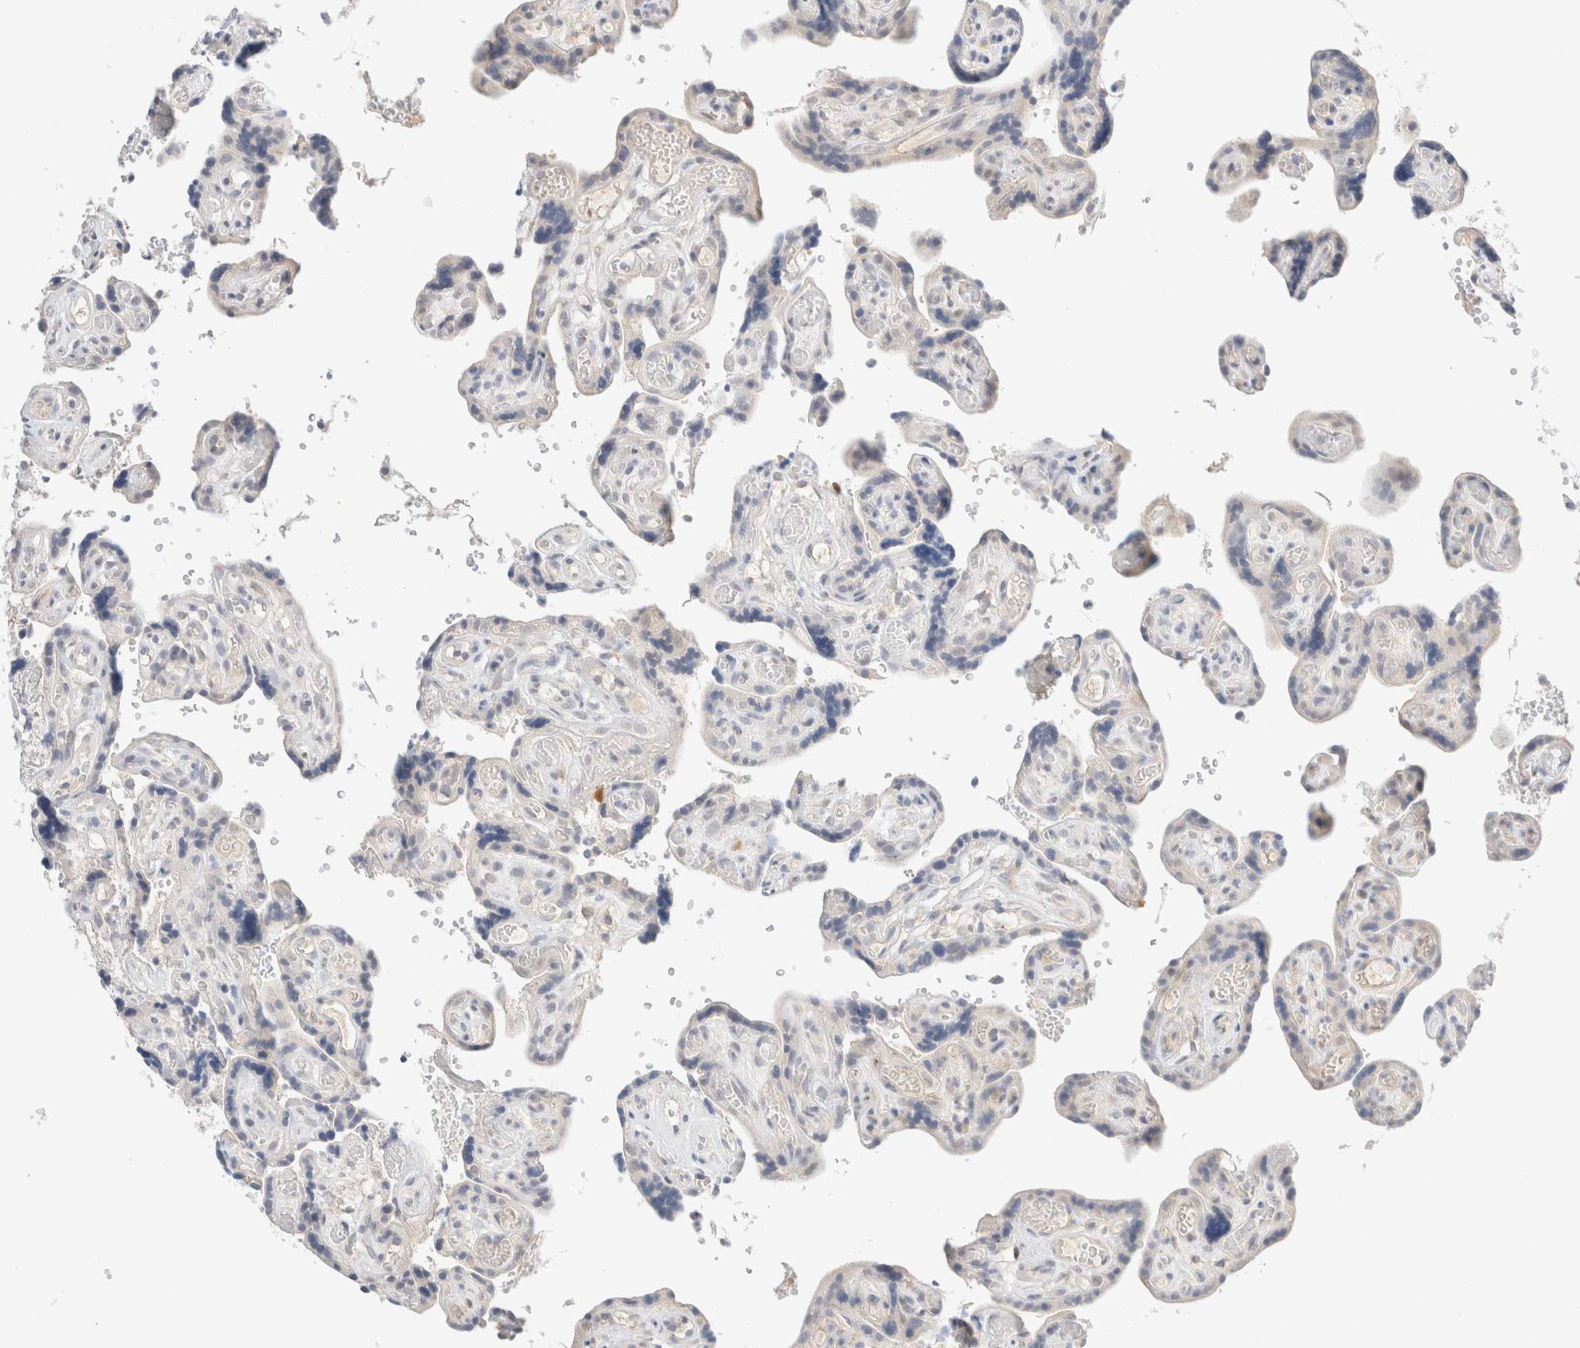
{"staining": {"intensity": "moderate", "quantity": ">75%", "location": "cytoplasmic/membranous"}, "tissue": "placenta", "cell_type": "Decidual cells", "image_type": "normal", "snomed": [{"axis": "morphology", "description": "Normal tissue, NOS"}, {"axis": "topography", "description": "Placenta"}], "caption": "Immunohistochemical staining of benign human placenta reveals >75% levels of moderate cytoplasmic/membranous protein expression in approximately >75% of decidual cells.", "gene": "SPATA20", "patient": {"sex": "female", "age": 30}}